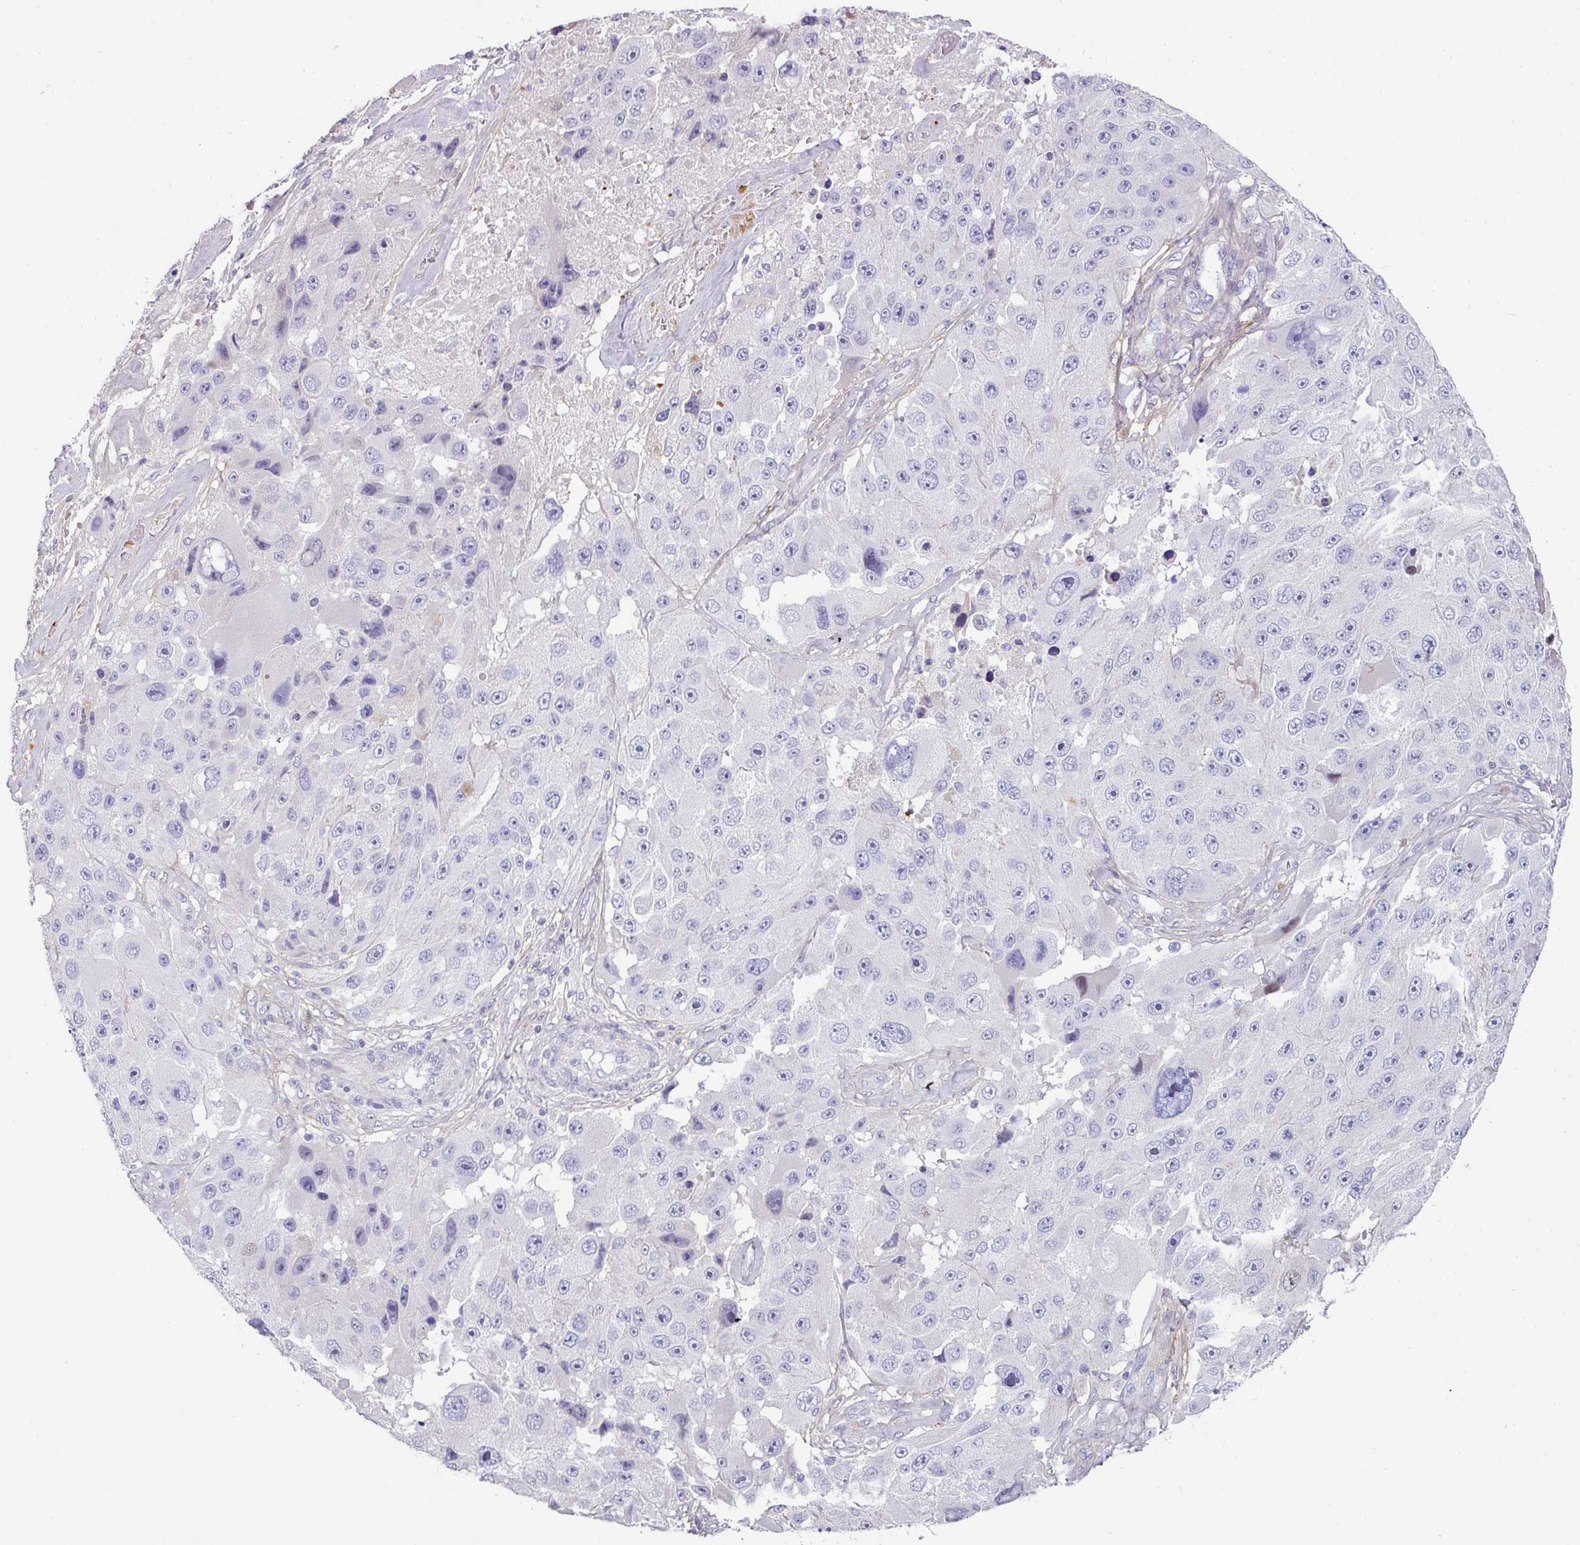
{"staining": {"intensity": "negative", "quantity": "none", "location": "none"}, "tissue": "melanoma", "cell_type": "Tumor cells", "image_type": "cancer", "snomed": [{"axis": "morphology", "description": "Malignant melanoma, Metastatic site"}, {"axis": "topography", "description": "Lymph node"}], "caption": "Immunohistochemistry micrograph of melanoma stained for a protein (brown), which shows no positivity in tumor cells.", "gene": "ANKRD29", "patient": {"sex": "male", "age": 62}}